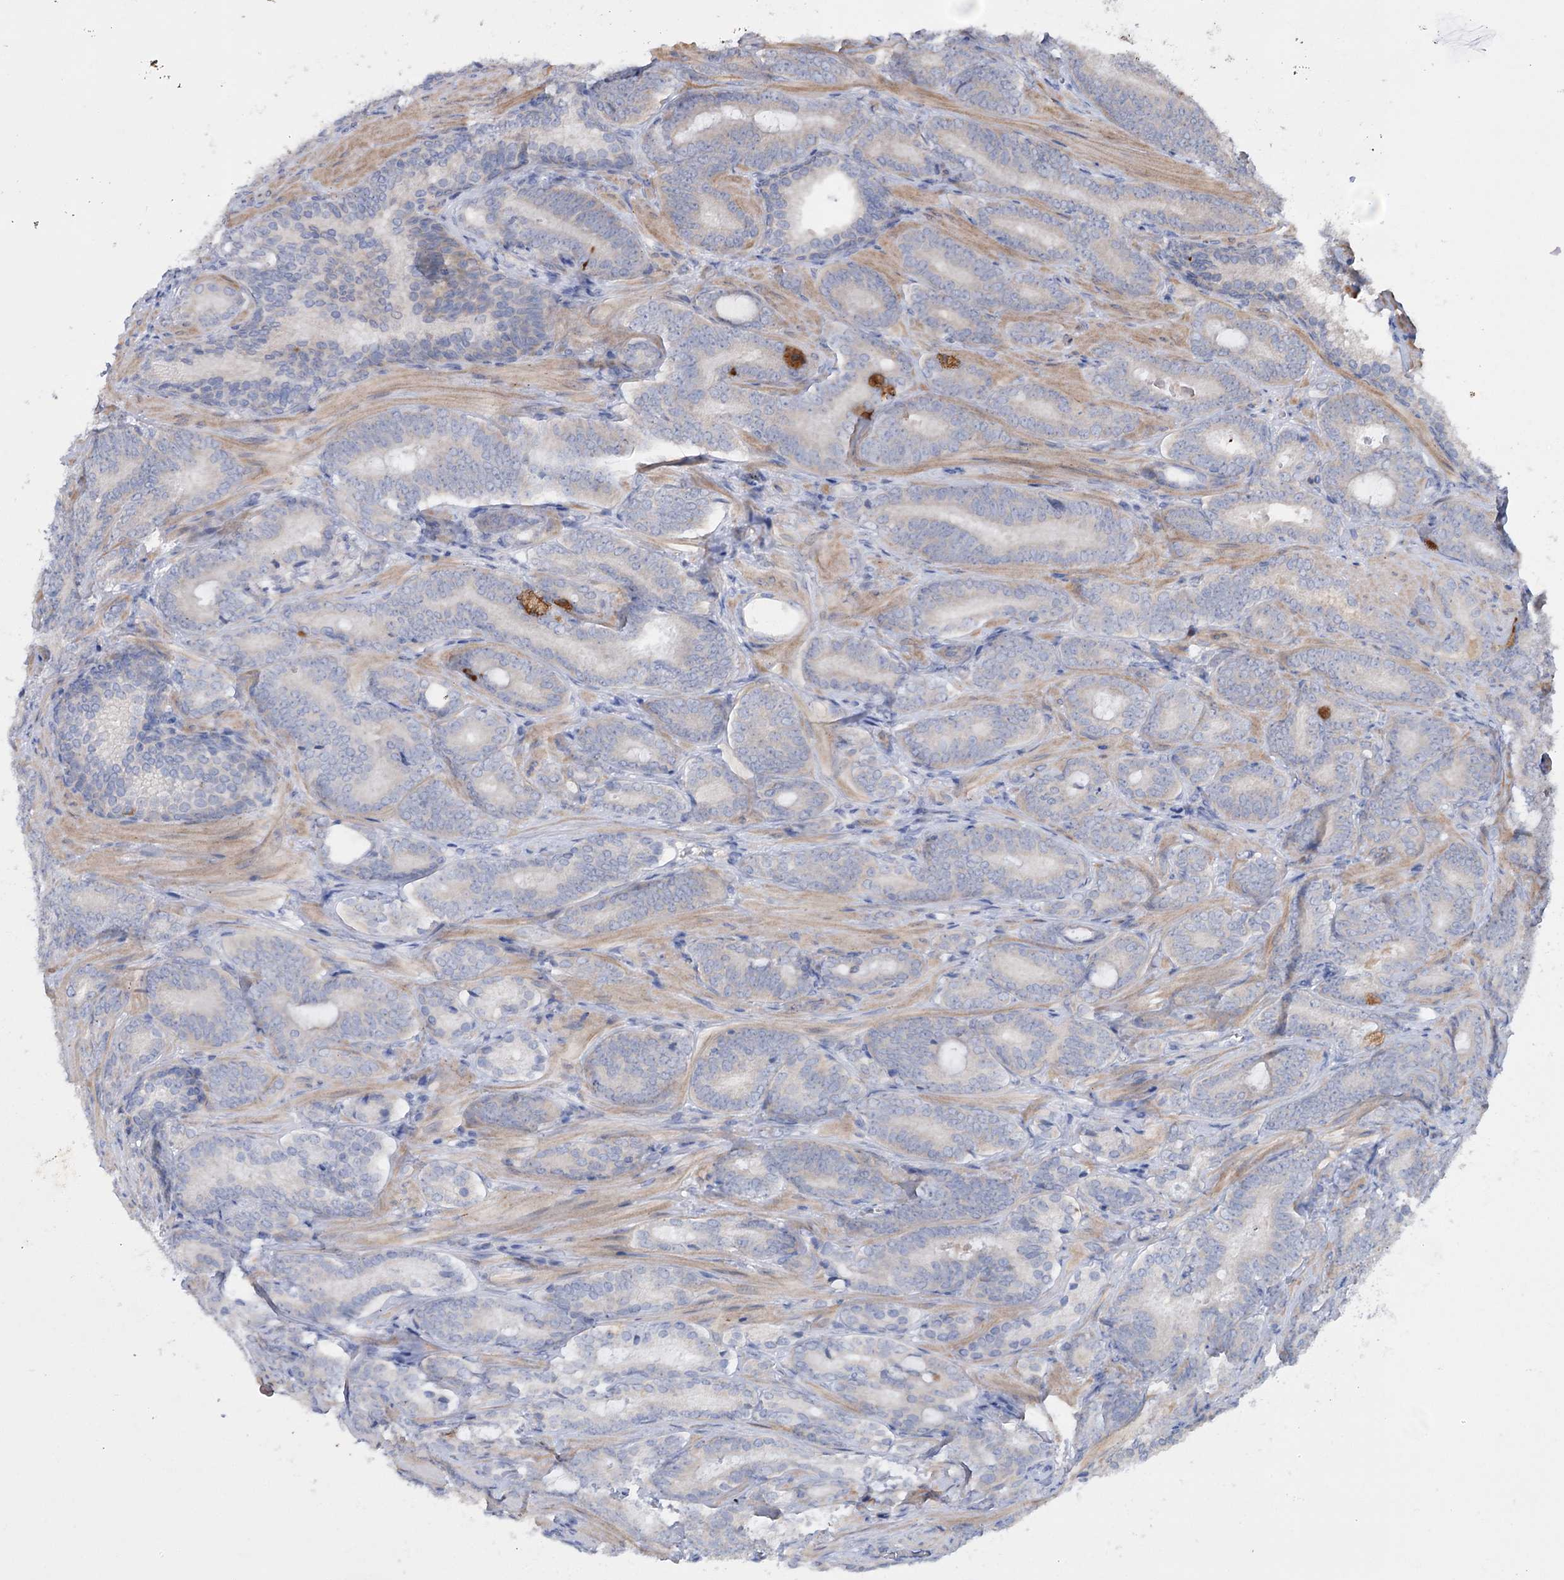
{"staining": {"intensity": "negative", "quantity": "none", "location": "none"}, "tissue": "prostate cancer", "cell_type": "Tumor cells", "image_type": "cancer", "snomed": [{"axis": "morphology", "description": "Adenocarcinoma, Low grade"}, {"axis": "topography", "description": "Prostate"}], "caption": "Tumor cells show no significant protein expression in low-grade adenocarcinoma (prostate).", "gene": "MTCH2", "patient": {"sex": "male", "age": 60}}